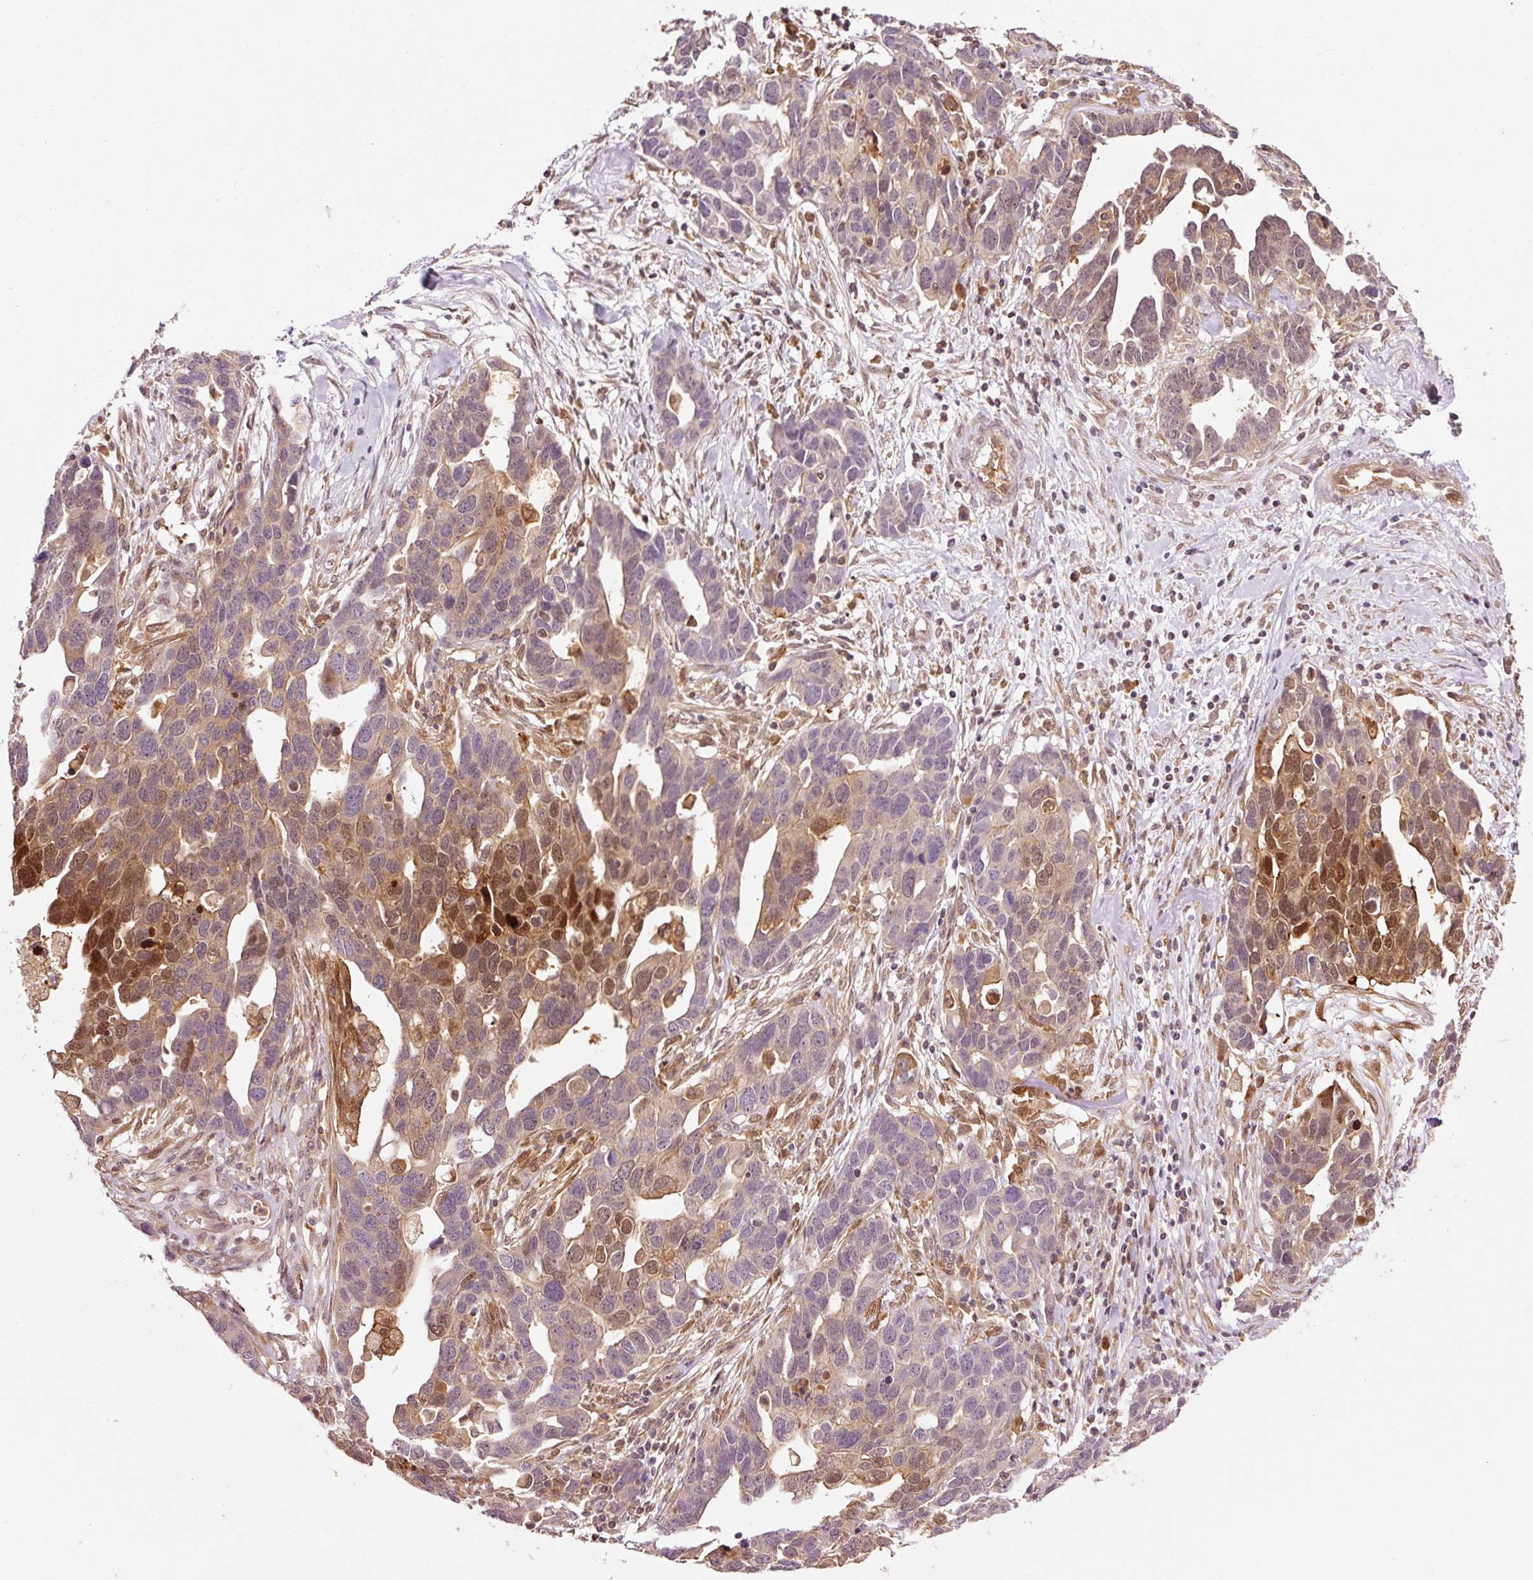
{"staining": {"intensity": "moderate", "quantity": "25%-75%", "location": "cytoplasmic/membranous,nuclear"}, "tissue": "ovarian cancer", "cell_type": "Tumor cells", "image_type": "cancer", "snomed": [{"axis": "morphology", "description": "Cystadenocarcinoma, serous, NOS"}, {"axis": "topography", "description": "Ovary"}], "caption": "Immunohistochemical staining of serous cystadenocarcinoma (ovarian) shows medium levels of moderate cytoplasmic/membranous and nuclear positivity in approximately 25%-75% of tumor cells. Nuclei are stained in blue.", "gene": "FBXL14", "patient": {"sex": "female", "age": 54}}